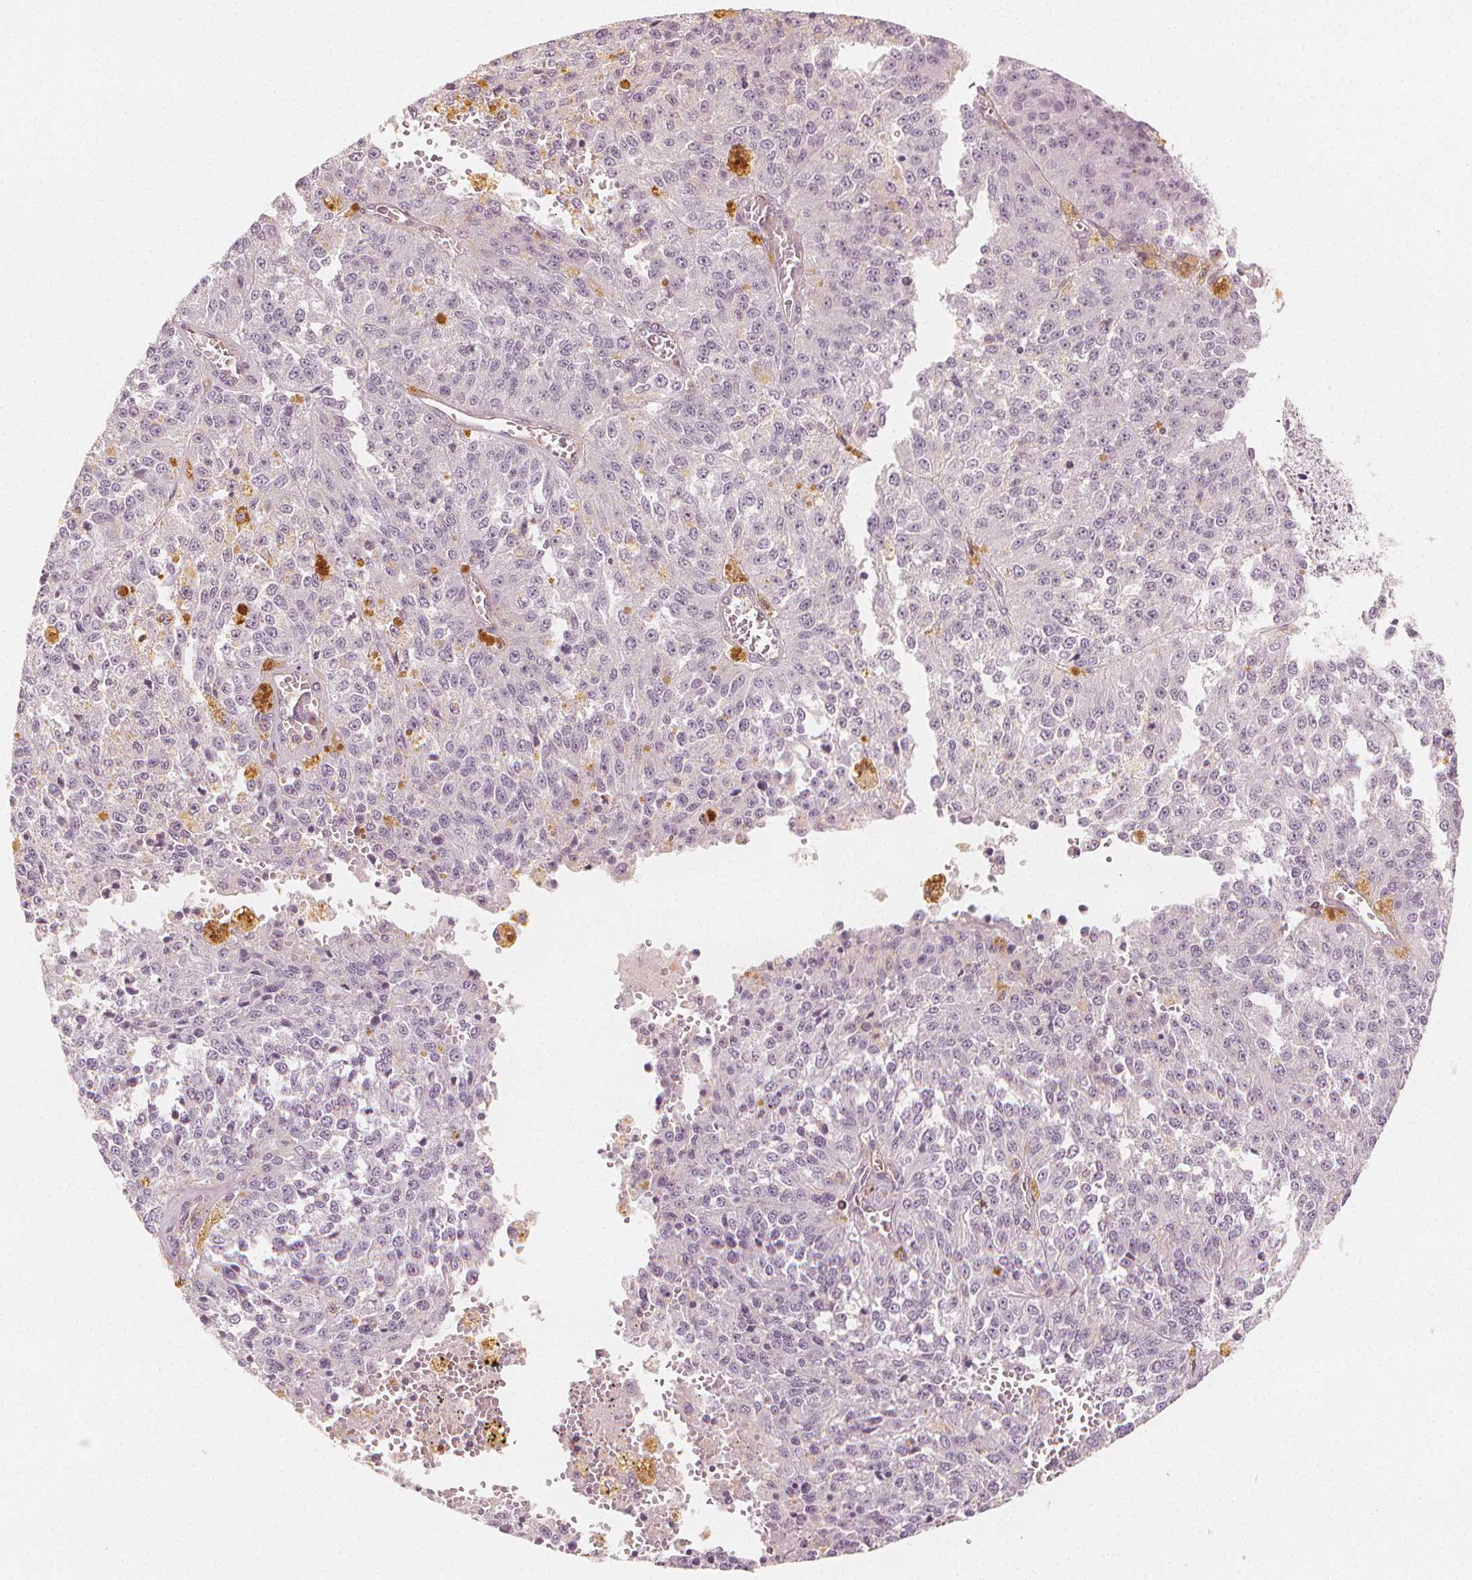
{"staining": {"intensity": "negative", "quantity": "none", "location": "none"}, "tissue": "melanoma", "cell_type": "Tumor cells", "image_type": "cancer", "snomed": [{"axis": "morphology", "description": "Malignant melanoma, Metastatic site"}, {"axis": "topography", "description": "Lymph node"}], "caption": "The image displays no significant staining in tumor cells of malignant melanoma (metastatic site).", "gene": "ARHGAP26", "patient": {"sex": "female", "age": 64}}